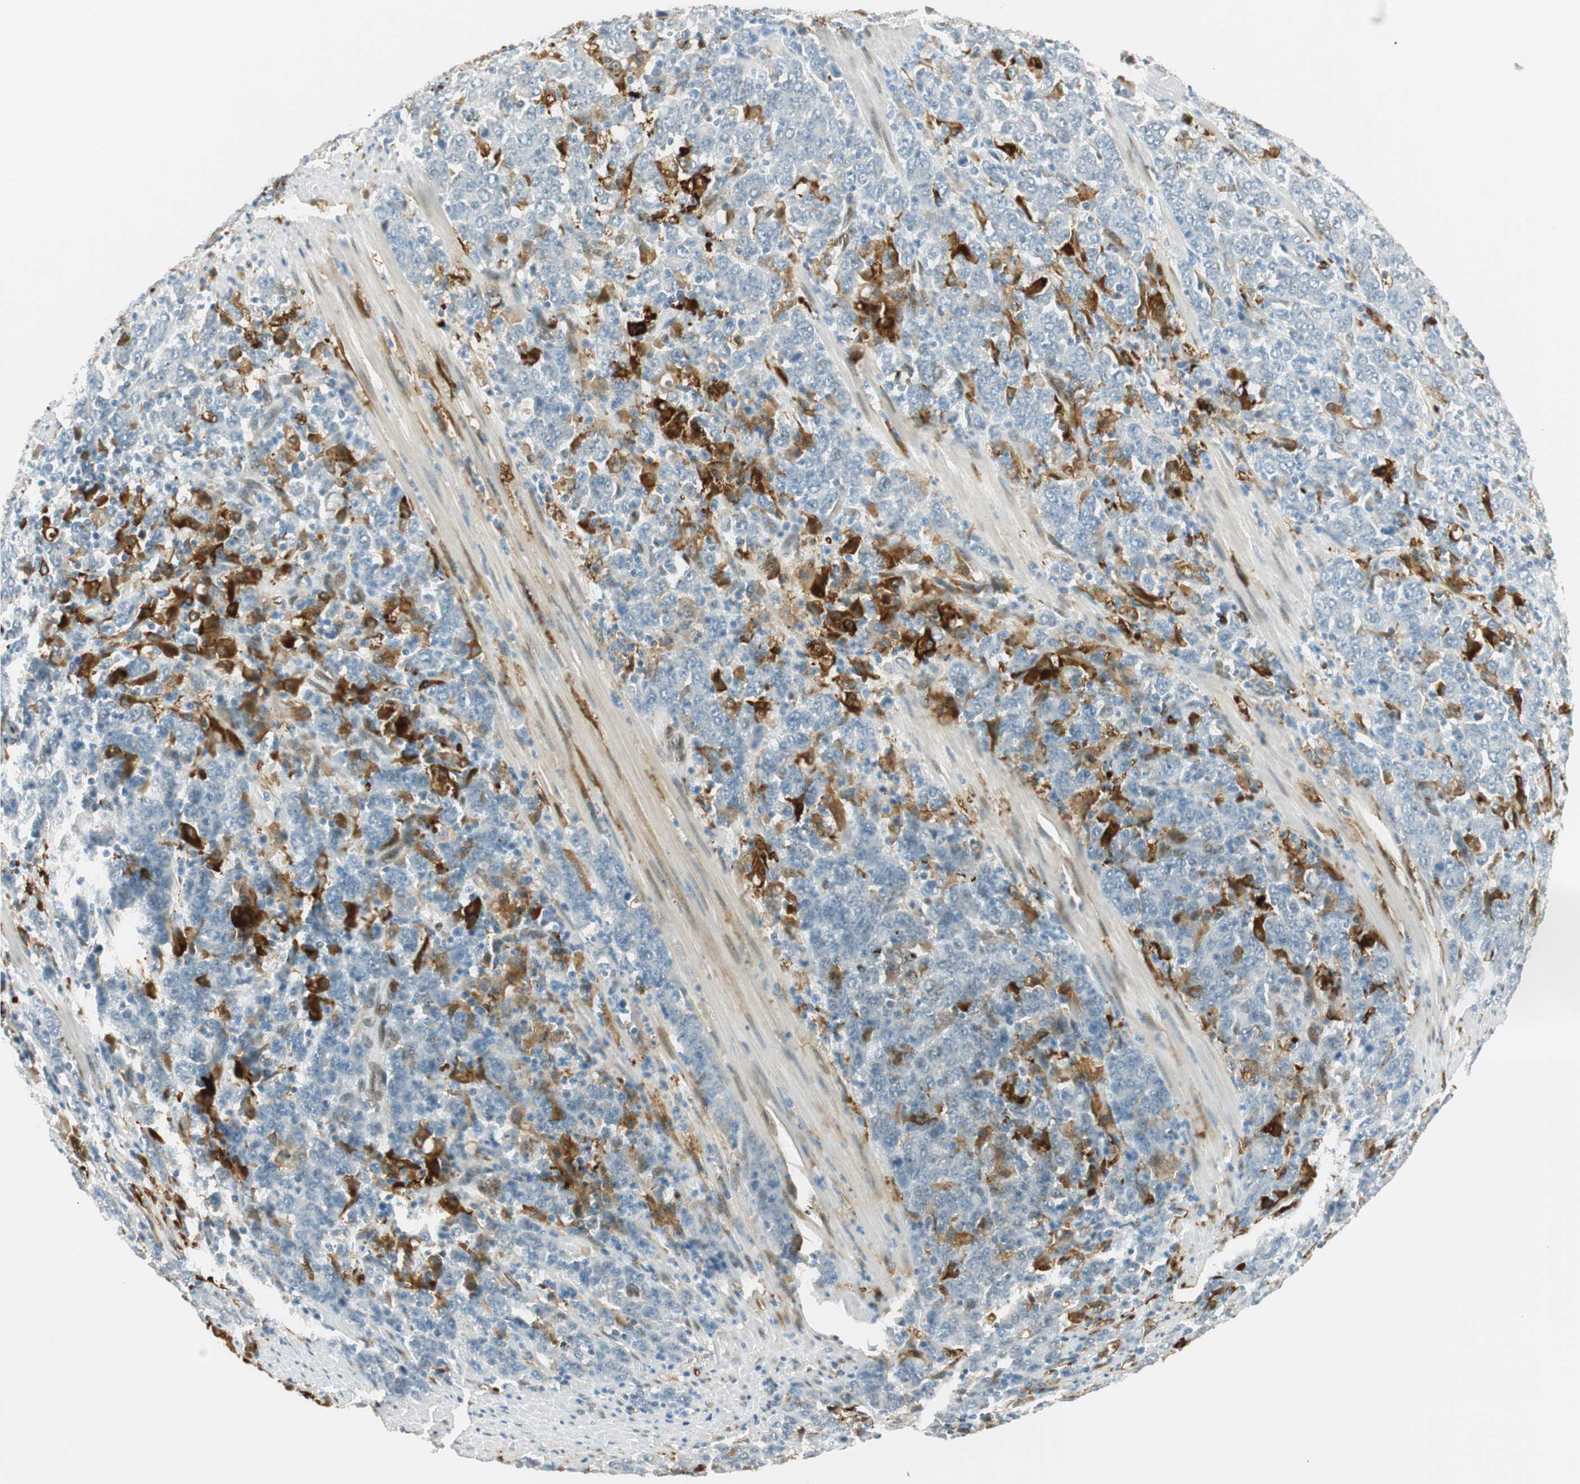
{"staining": {"intensity": "negative", "quantity": "none", "location": "none"}, "tissue": "stomach cancer", "cell_type": "Tumor cells", "image_type": "cancer", "snomed": [{"axis": "morphology", "description": "Adenocarcinoma, NOS"}, {"axis": "topography", "description": "Stomach, lower"}], "caption": "An image of human stomach adenocarcinoma is negative for staining in tumor cells.", "gene": "TMEM260", "patient": {"sex": "female", "age": 71}}